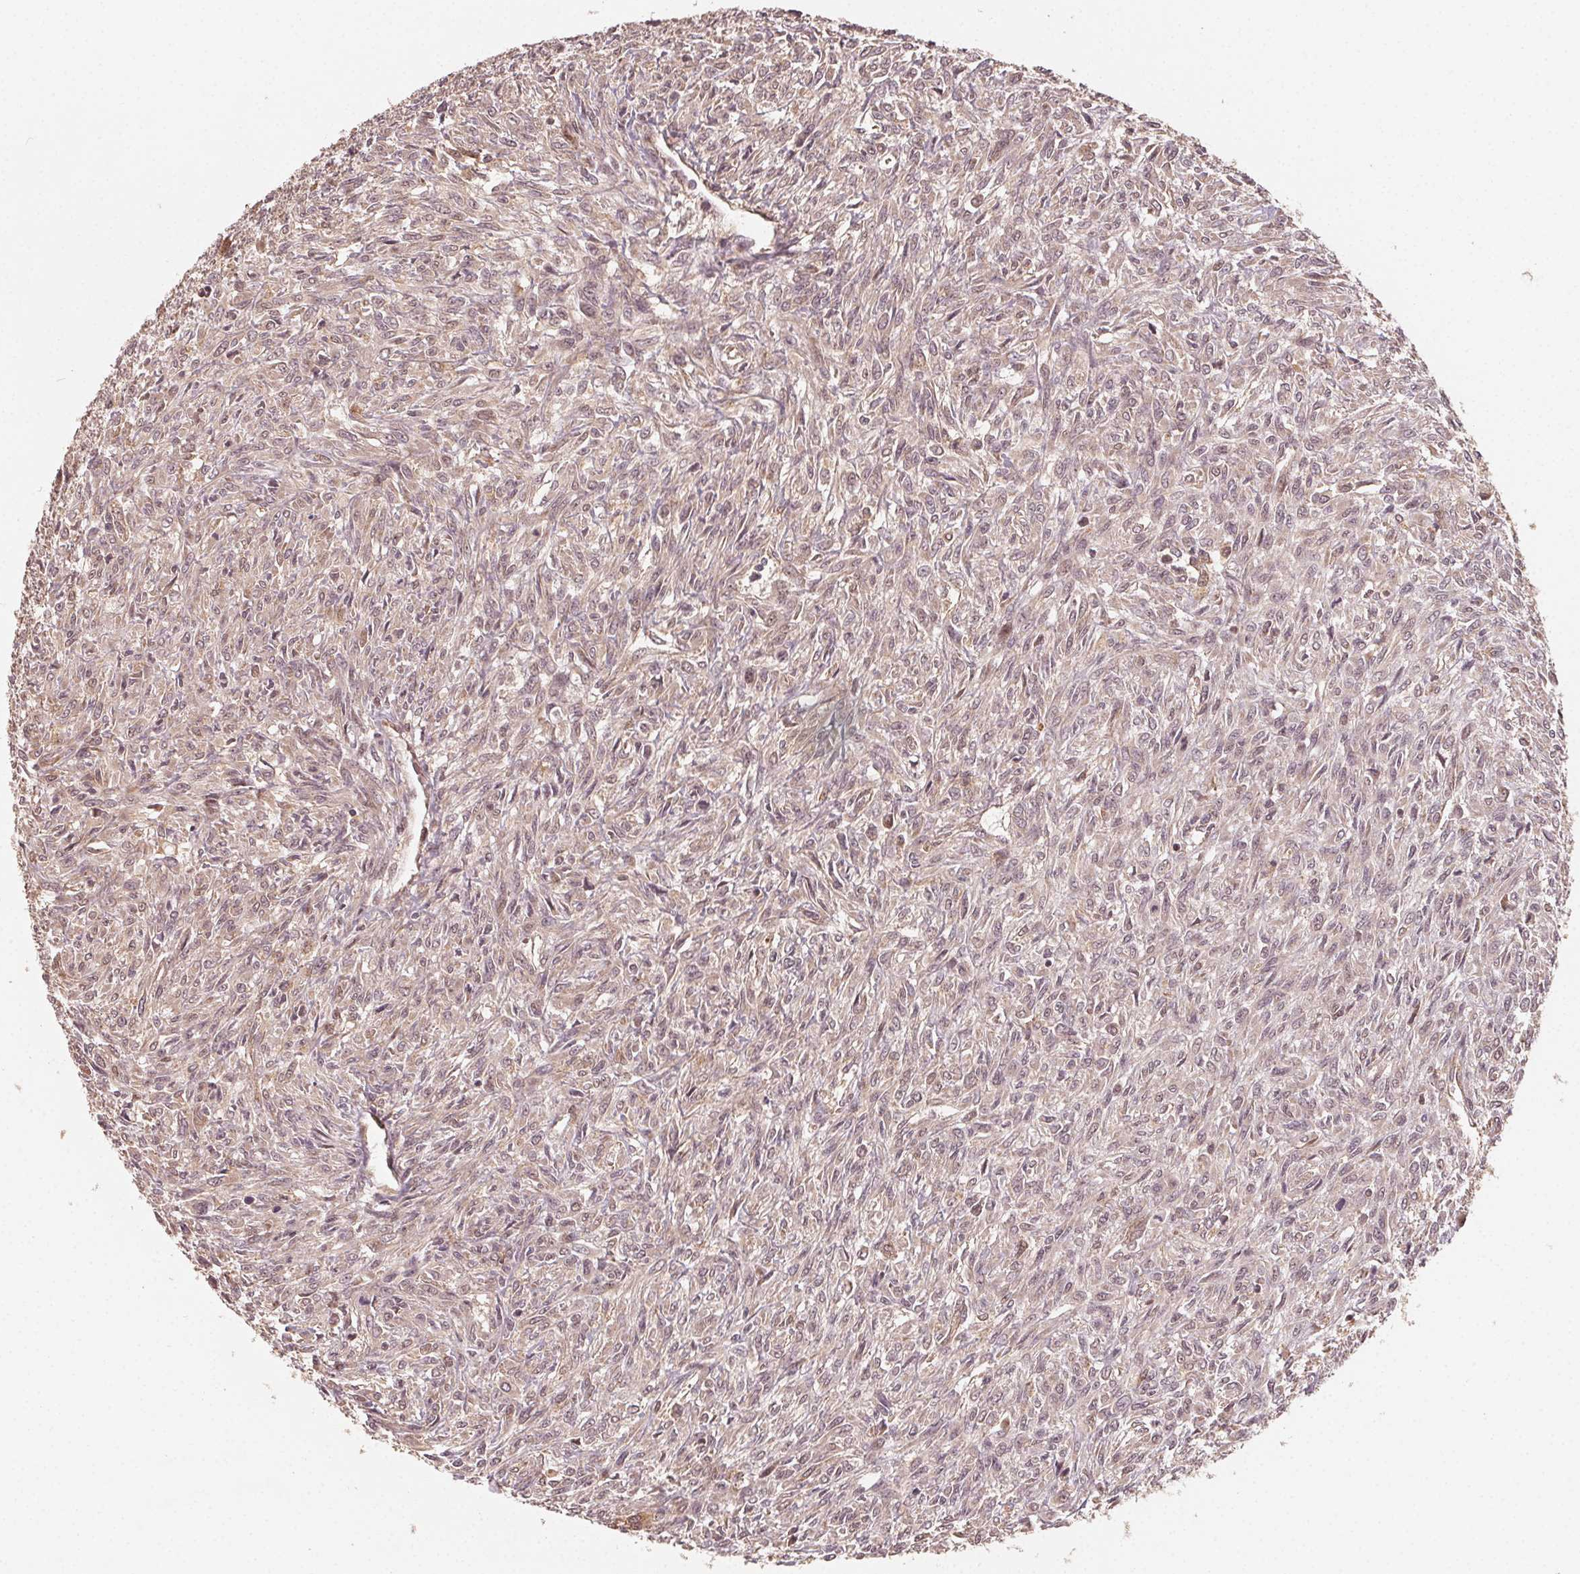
{"staining": {"intensity": "weak", "quantity": "<25%", "location": "cytoplasmic/membranous"}, "tissue": "renal cancer", "cell_type": "Tumor cells", "image_type": "cancer", "snomed": [{"axis": "morphology", "description": "Adenocarcinoma, NOS"}, {"axis": "topography", "description": "Kidney"}], "caption": "This is an immunohistochemistry image of human renal cancer (adenocarcinoma). There is no positivity in tumor cells.", "gene": "WBP2", "patient": {"sex": "male", "age": 58}}